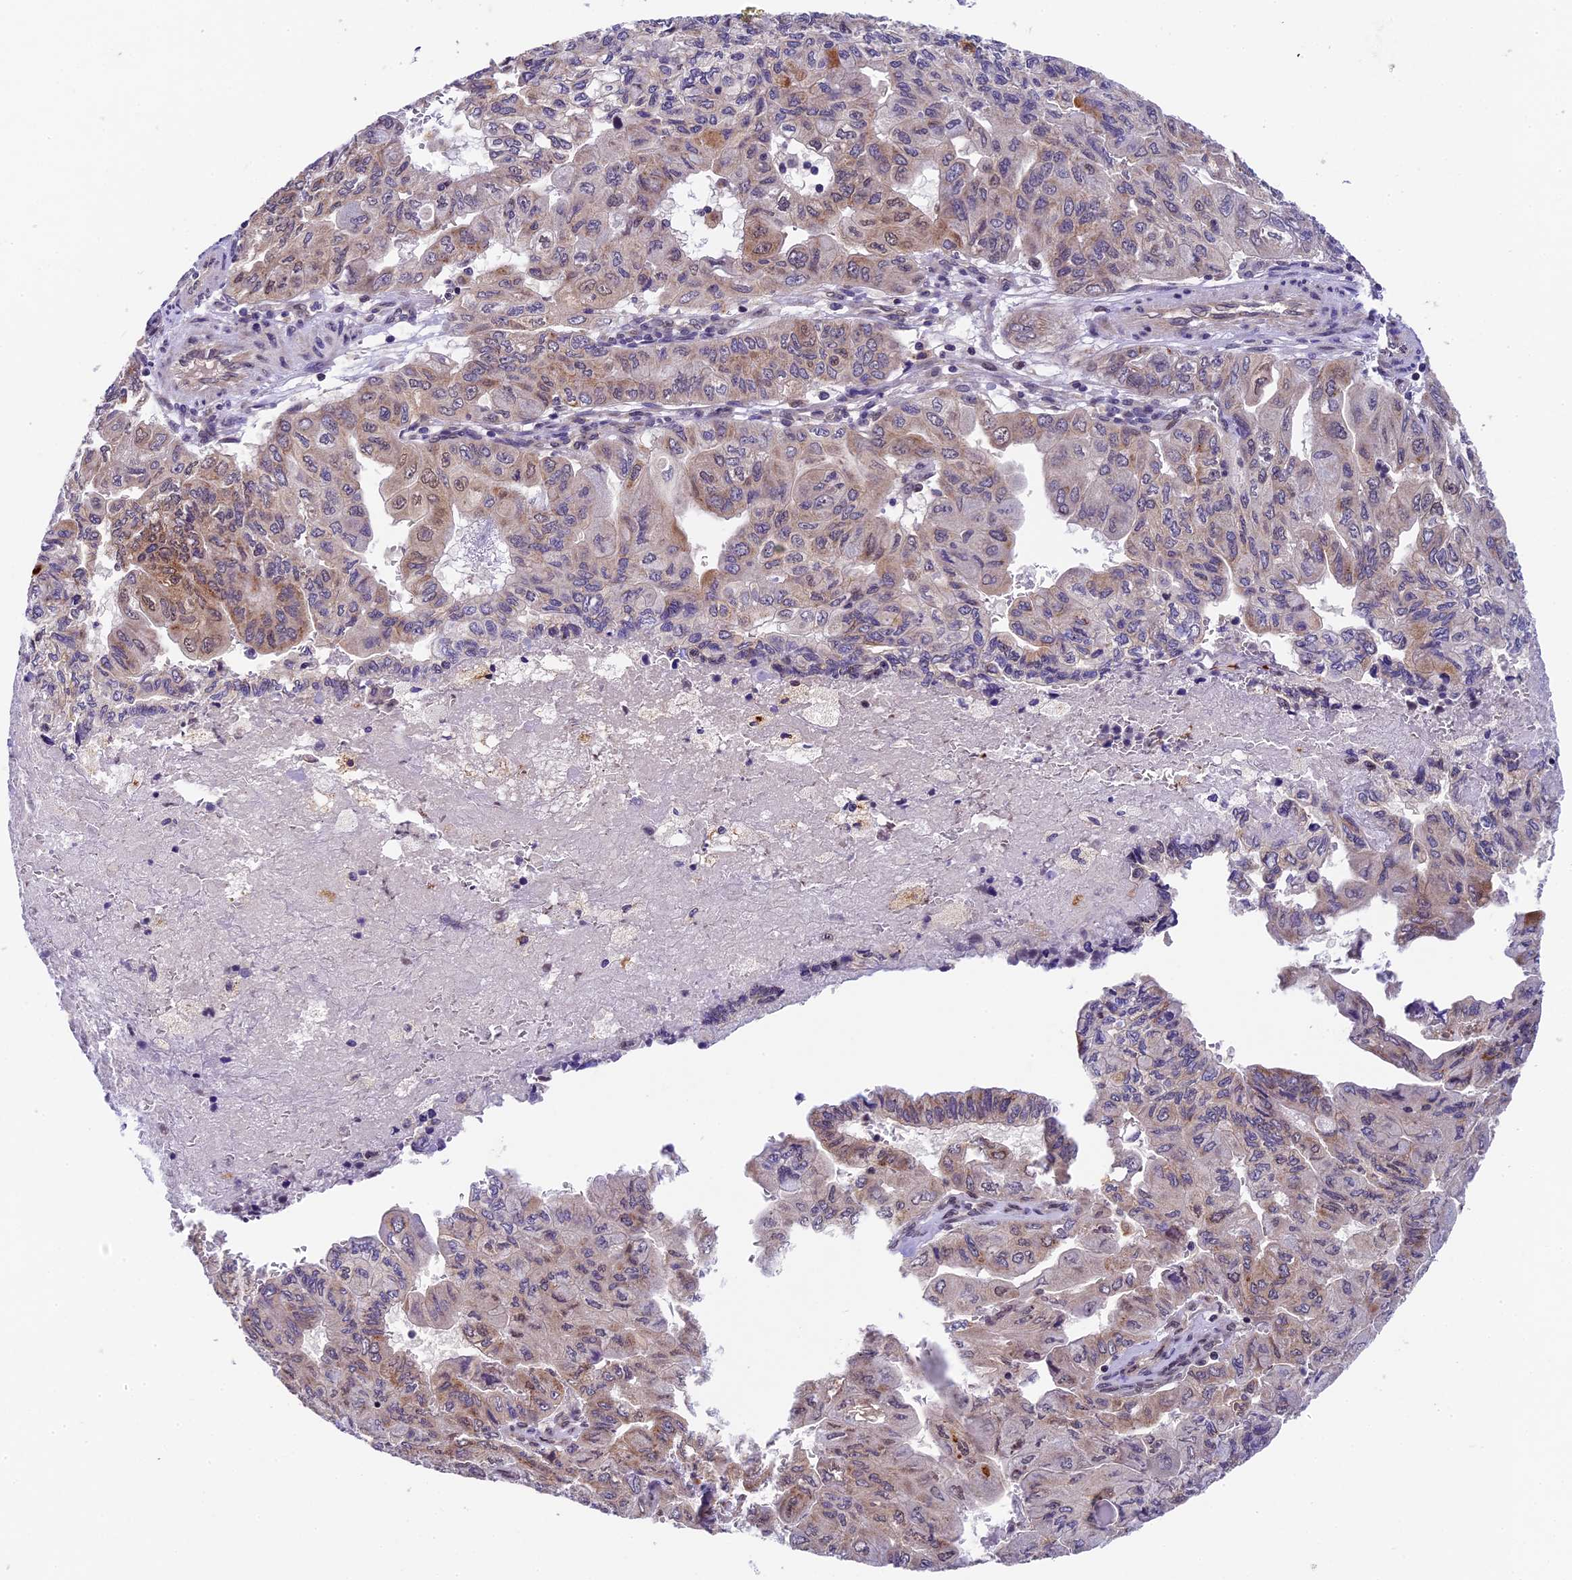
{"staining": {"intensity": "weak", "quantity": "25%-75%", "location": "nuclear"}, "tissue": "pancreatic cancer", "cell_type": "Tumor cells", "image_type": "cancer", "snomed": [{"axis": "morphology", "description": "Adenocarcinoma, NOS"}, {"axis": "topography", "description": "Pancreas"}], "caption": "Pancreatic adenocarcinoma stained with IHC reveals weak nuclear positivity in about 25%-75% of tumor cells.", "gene": "CCSER1", "patient": {"sex": "male", "age": 51}}